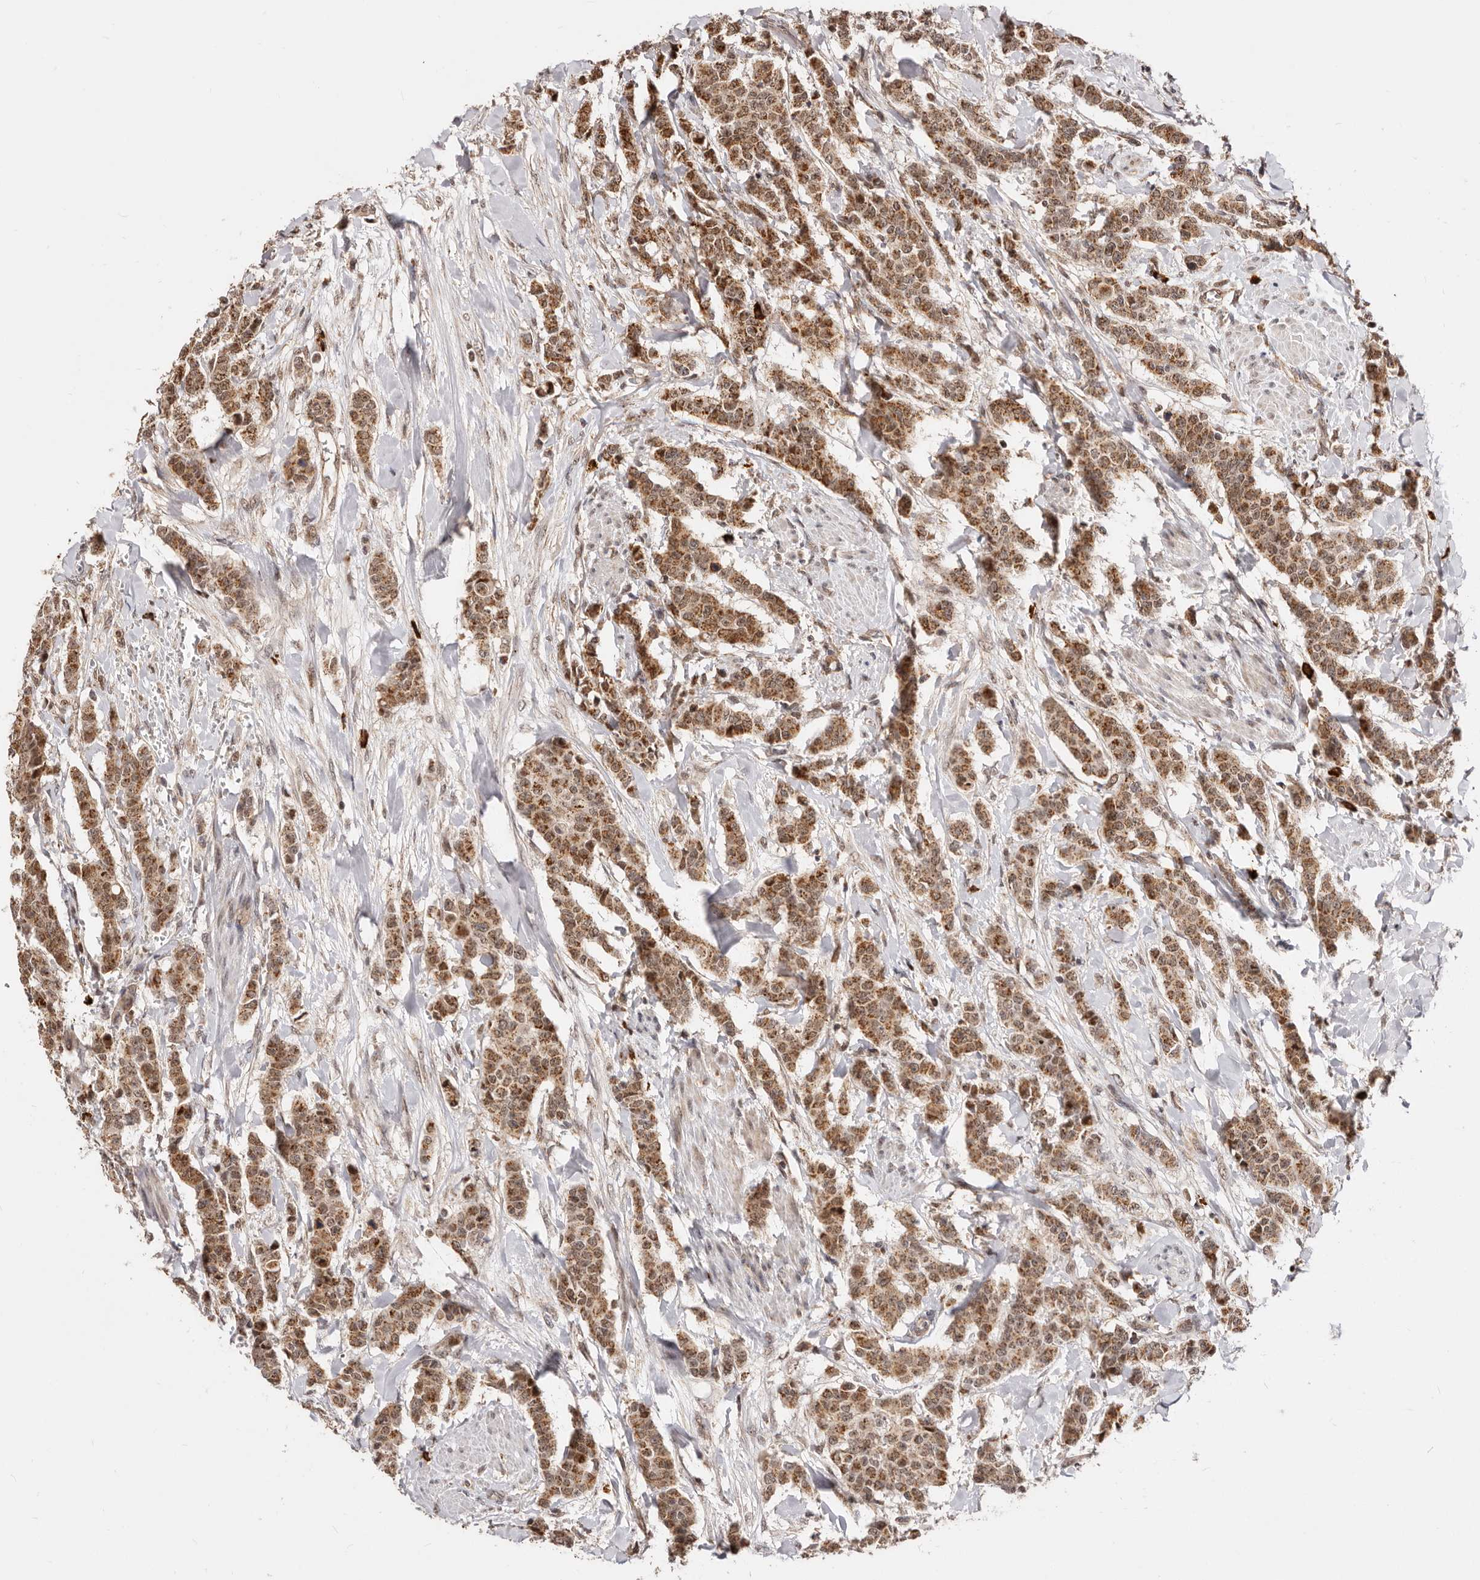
{"staining": {"intensity": "strong", "quantity": ">75%", "location": "cytoplasmic/membranous,nuclear"}, "tissue": "breast cancer", "cell_type": "Tumor cells", "image_type": "cancer", "snomed": [{"axis": "morphology", "description": "Duct carcinoma"}, {"axis": "topography", "description": "Breast"}], "caption": "This is a photomicrograph of immunohistochemistry (IHC) staining of breast cancer, which shows strong staining in the cytoplasmic/membranous and nuclear of tumor cells.", "gene": "SEC14L1", "patient": {"sex": "female", "age": 40}}